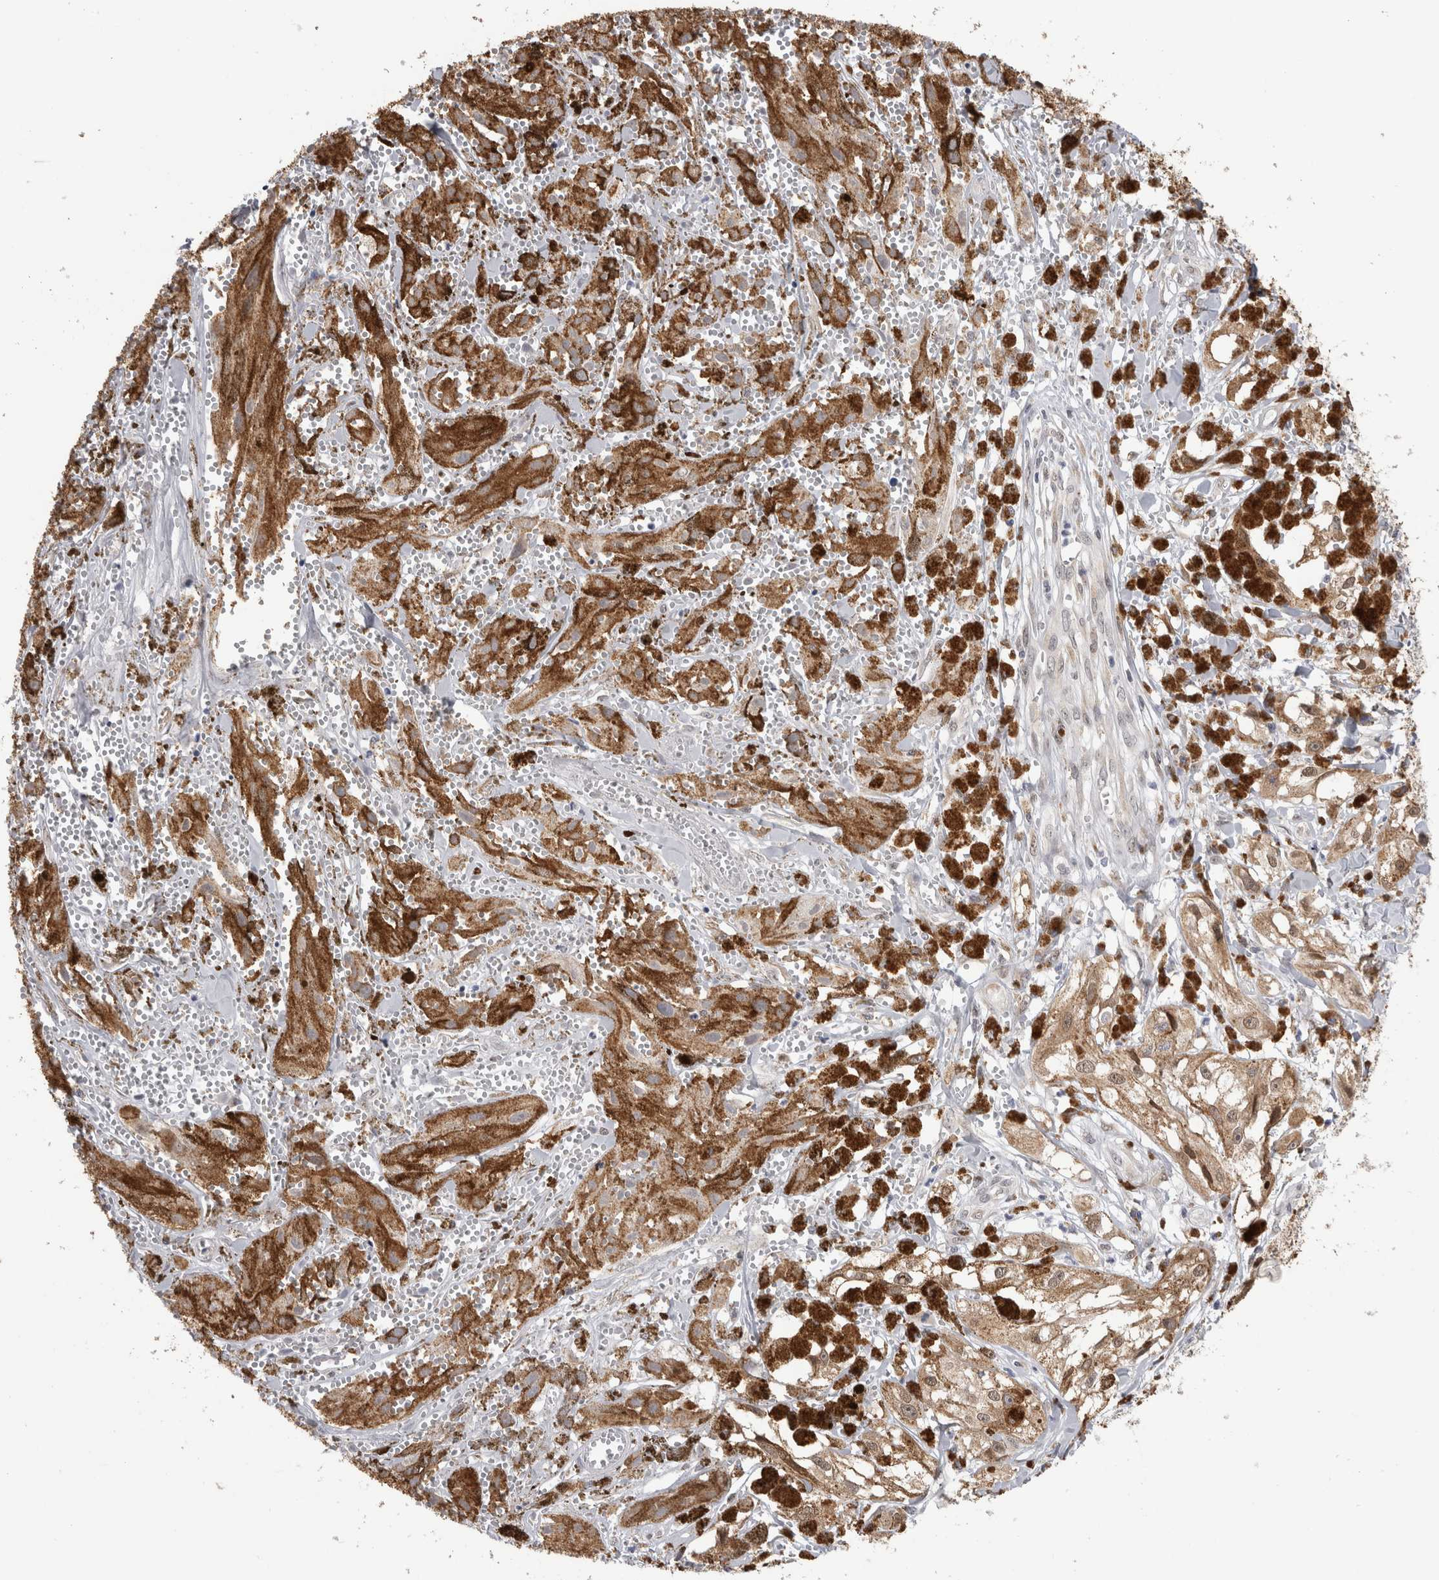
{"staining": {"intensity": "negative", "quantity": "none", "location": "none"}, "tissue": "melanoma", "cell_type": "Tumor cells", "image_type": "cancer", "snomed": [{"axis": "morphology", "description": "Malignant melanoma, NOS"}, {"axis": "topography", "description": "Skin"}], "caption": "Immunohistochemistry (IHC) of human malignant melanoma demonstrates no staining in tumor cells.", "gene": "TMEM242", "patient": {"sex": "male", "age": 88}}